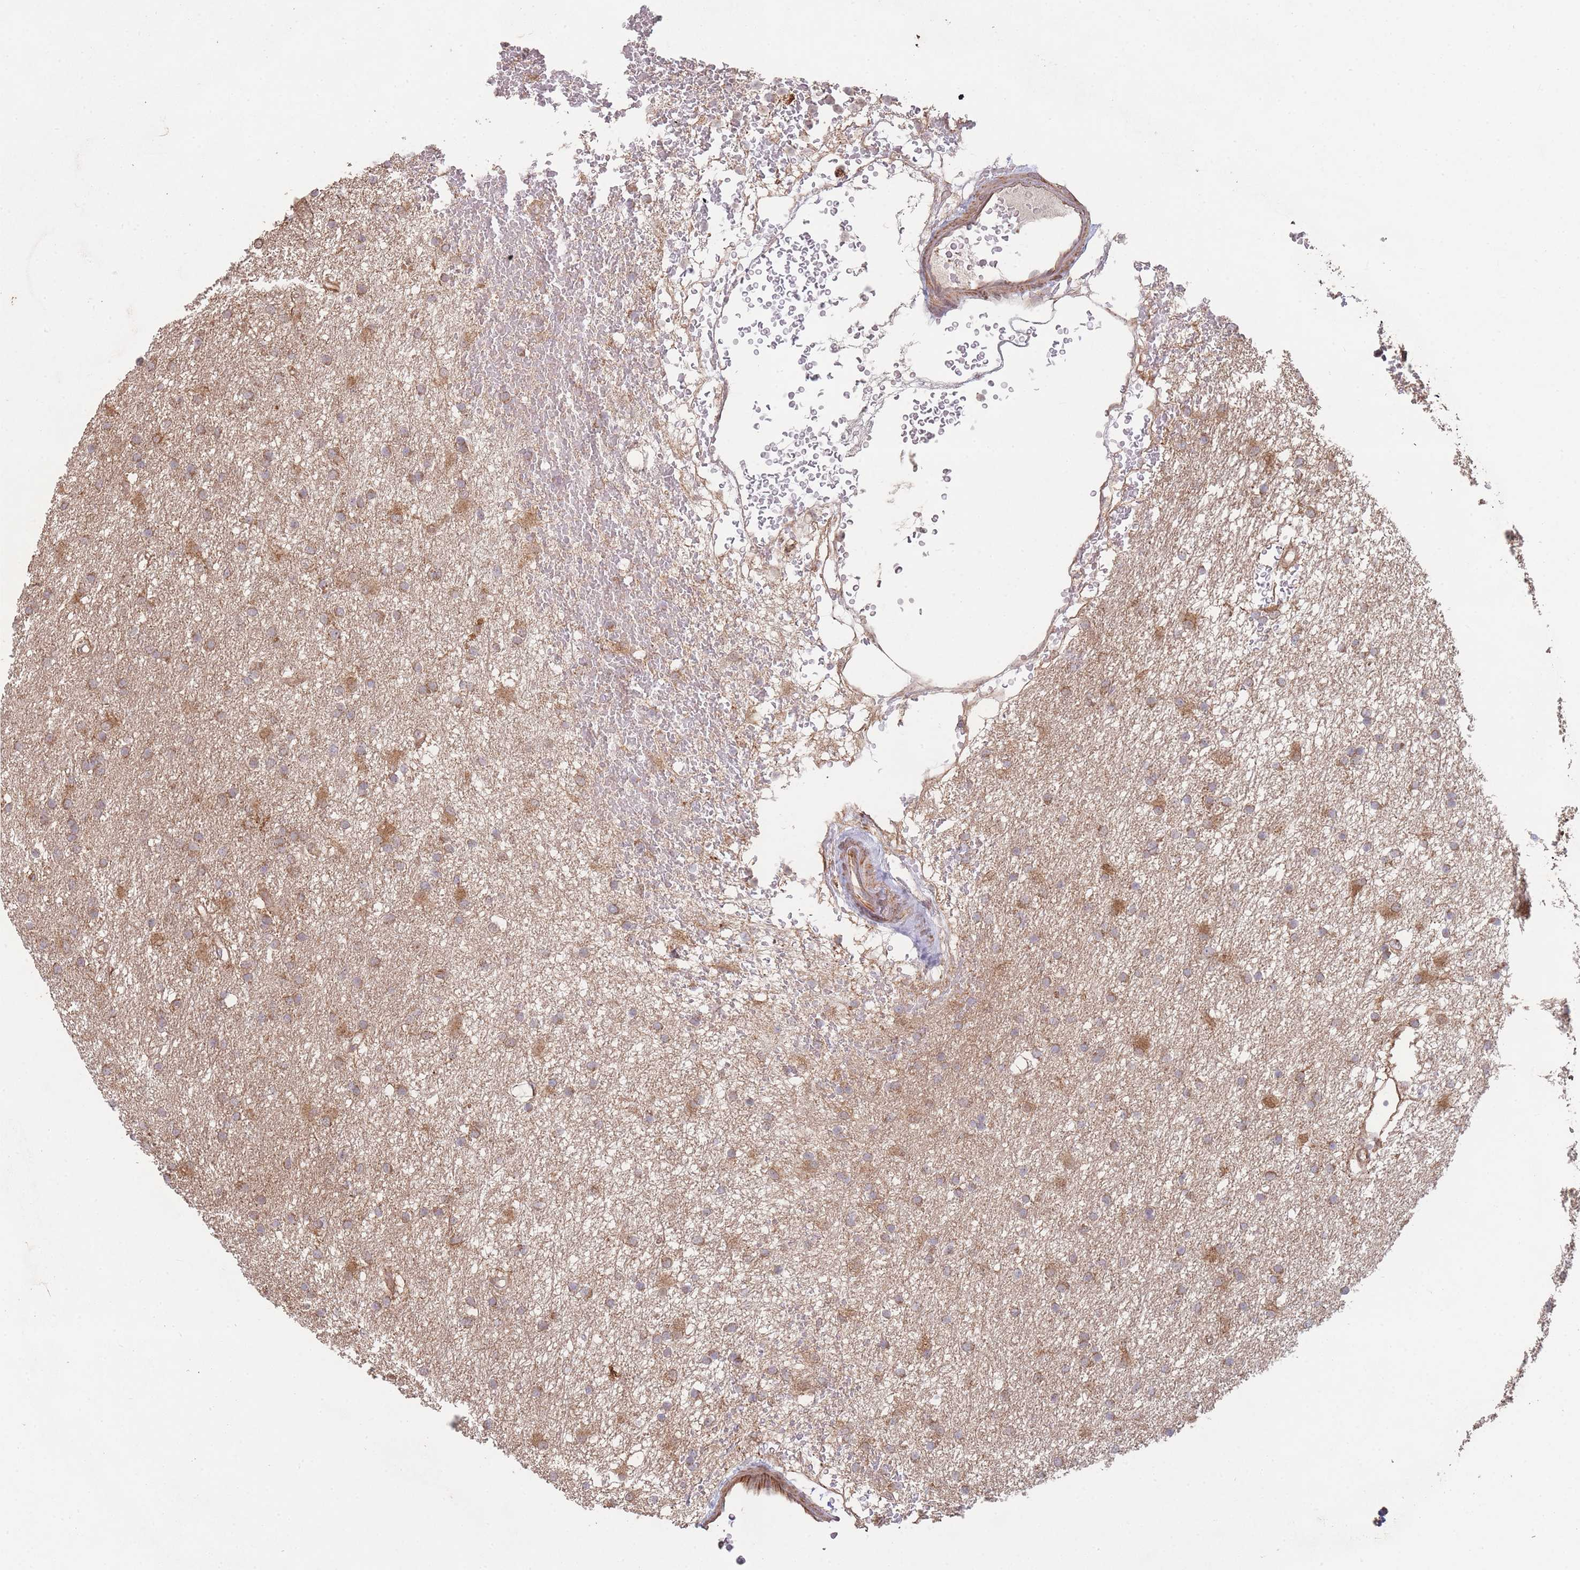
{"staining": {"intensity": "moderate", "quantity": ">75%", "location": "cytoplasmic/membranous"}, "tissue": "glioma", "cell_type": "Tumor cells", "image_type": "cancer", "snomed": [{"axis": "morphology", "description": "Glioma, malignant, High grade"}, {"axis": "topography", "description": "Brain"}], "caption": "Brown immunohistochemical staining in human glioma reveals moderate cytoplasmic/membranous staining in about >75% of tumor cells.", "gene": "PXMP4", "patient": {"sex": "male", "age": 77}}